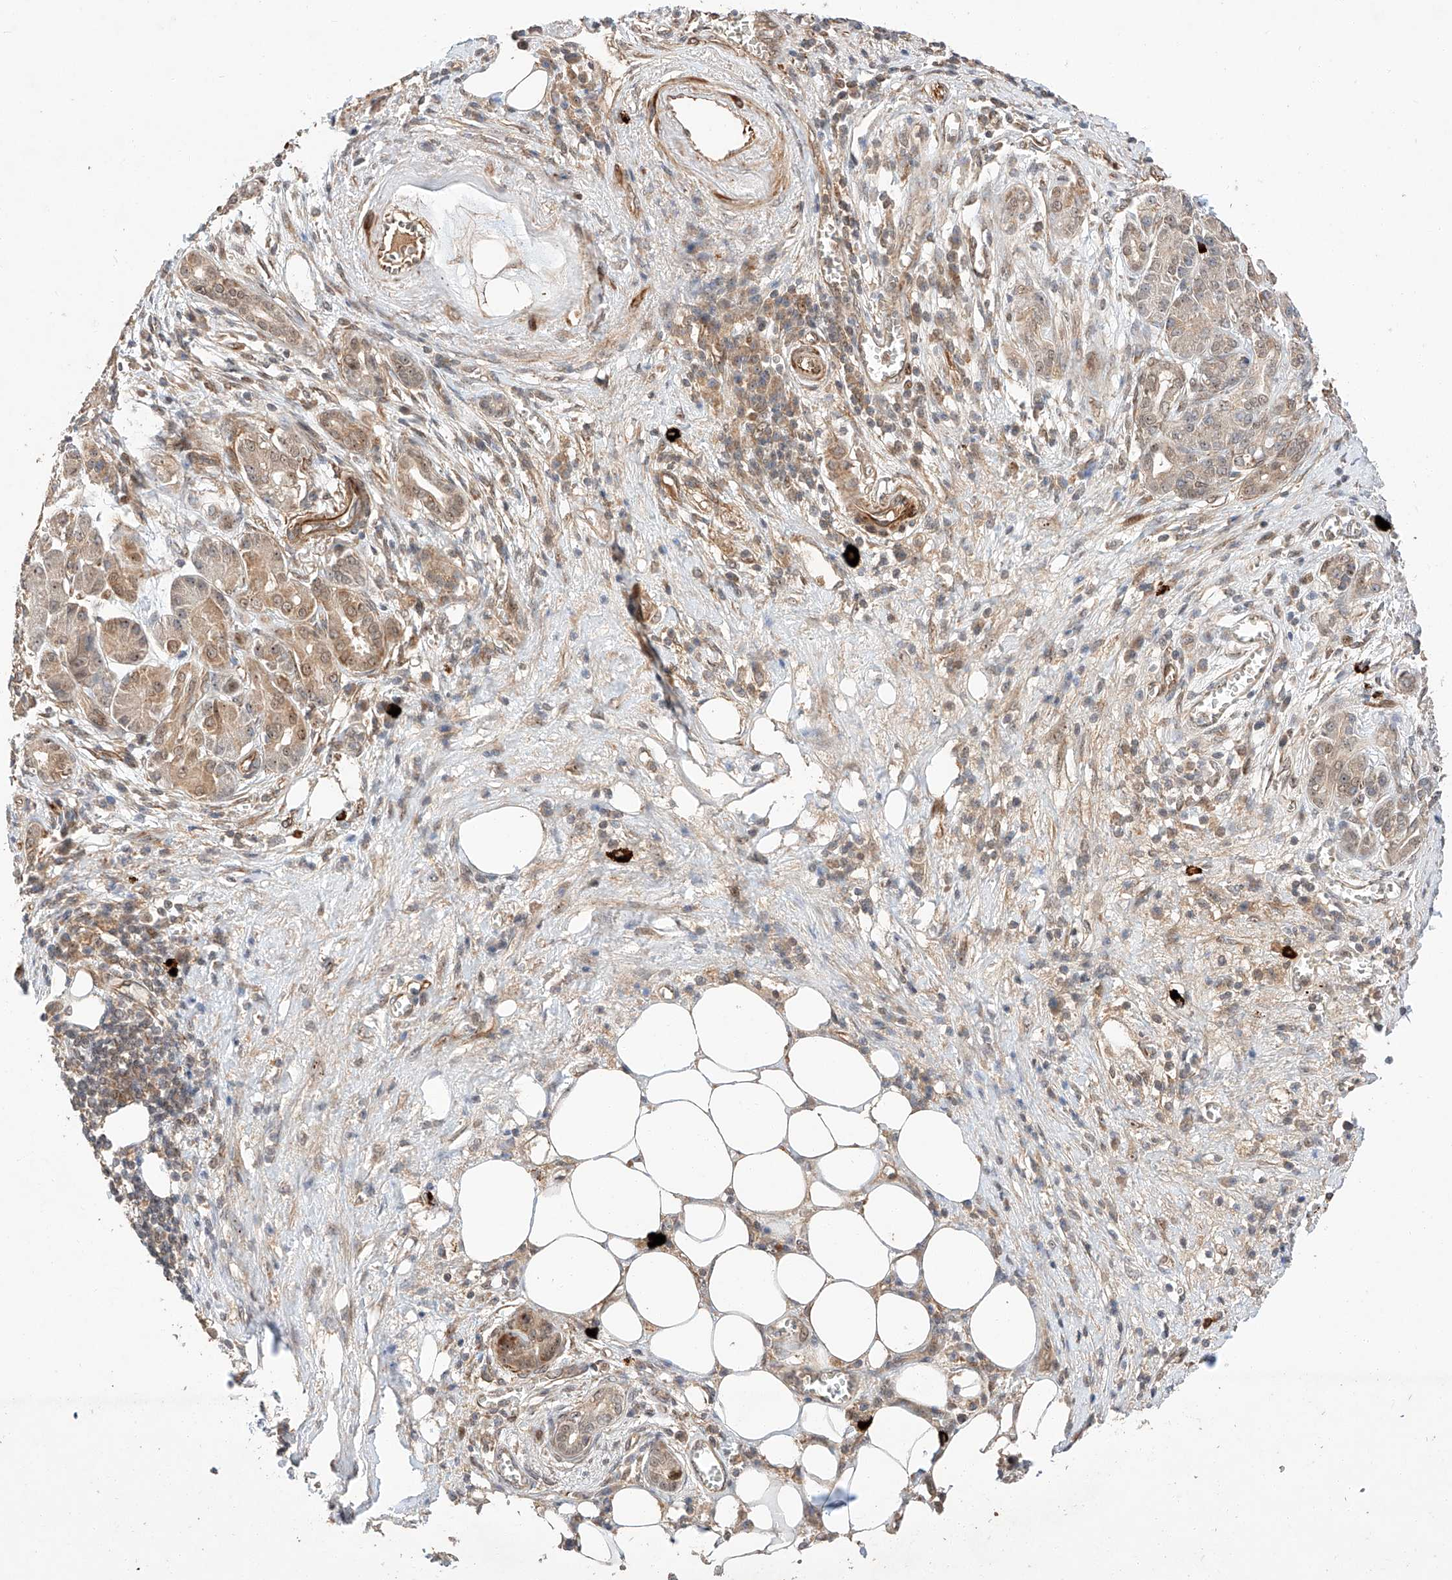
{"staining": {"intensity": "weak", "quantity": "25%-75%", "location": "cytoplasmic/membranous,nuclear"}, "tissue": "pancreatic cancer", "cell_type": "Tumor cells", "image_type": "cancer", "snomed": [{"axis": "morphology", "description": "Adenocarcinoma, NOS"}, {"axis": "topography", "description": "Pancreas"}], "caption": "Human pancreatic cancer (adenocarcinoma) stained with a protein marker displays weak staining in tumor cells.", "gene": "RAB23", "patient": {"sex": "male", "age": 78}}